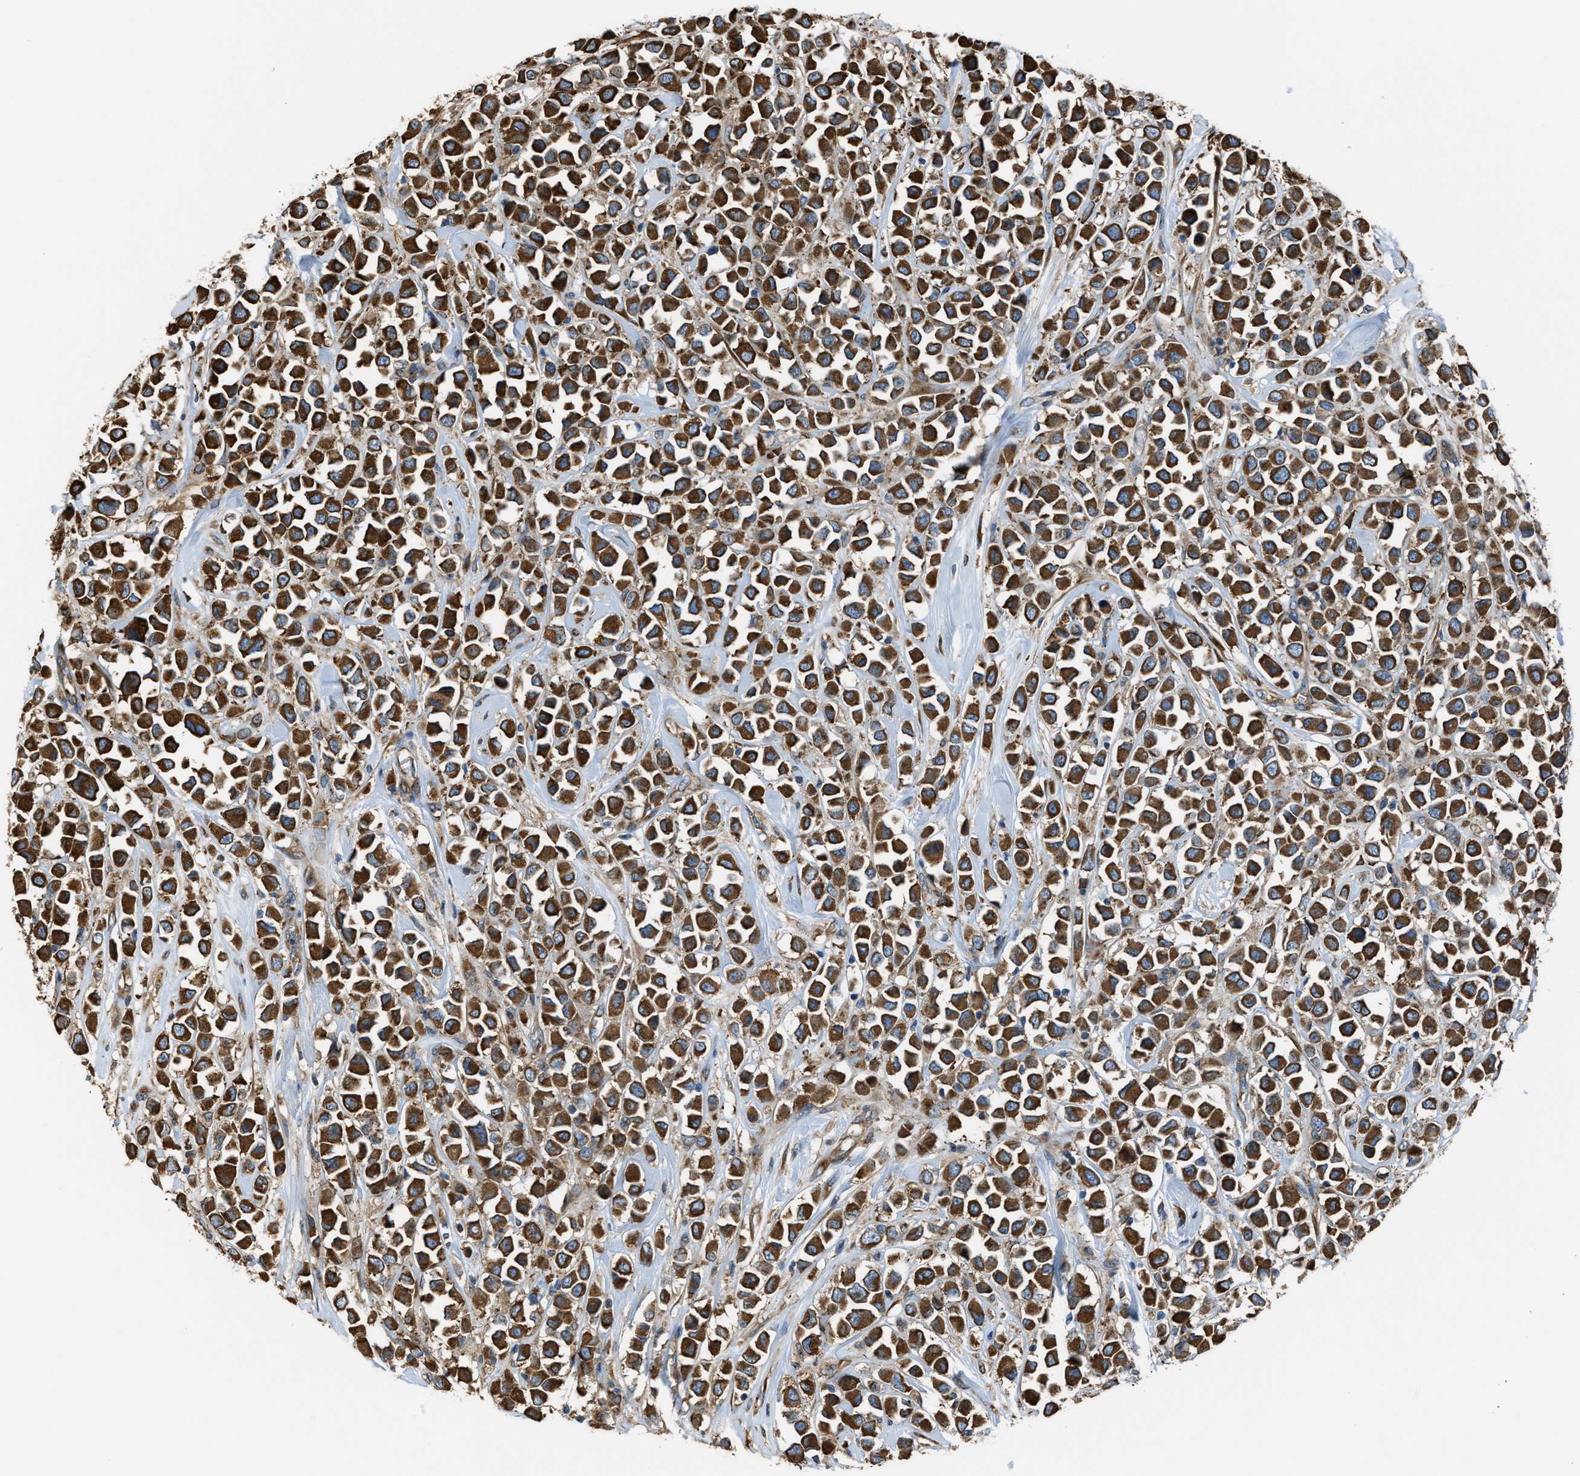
{"staining": {"intensity": "strong", "quantity": ">75%", "location": "cytoplasmic/membranous"}, "tissue": "breast cancer", "cell_type": "Tumor cells", "image_type": "cancer", "snomed": [{"axis": "morphology", "description": "Duct carcinoma"}, {"axis": "topography", "description": "Breast"}], "caption": "Immunohistochemistry (IHC) of breast intraductal carcinoma exhibits high levels of strong cytoplasmic/membranous positivity in about >75% of tumor cells.", "gene": "TRPC1", "patient": {"sex": "female", "age": 61}}